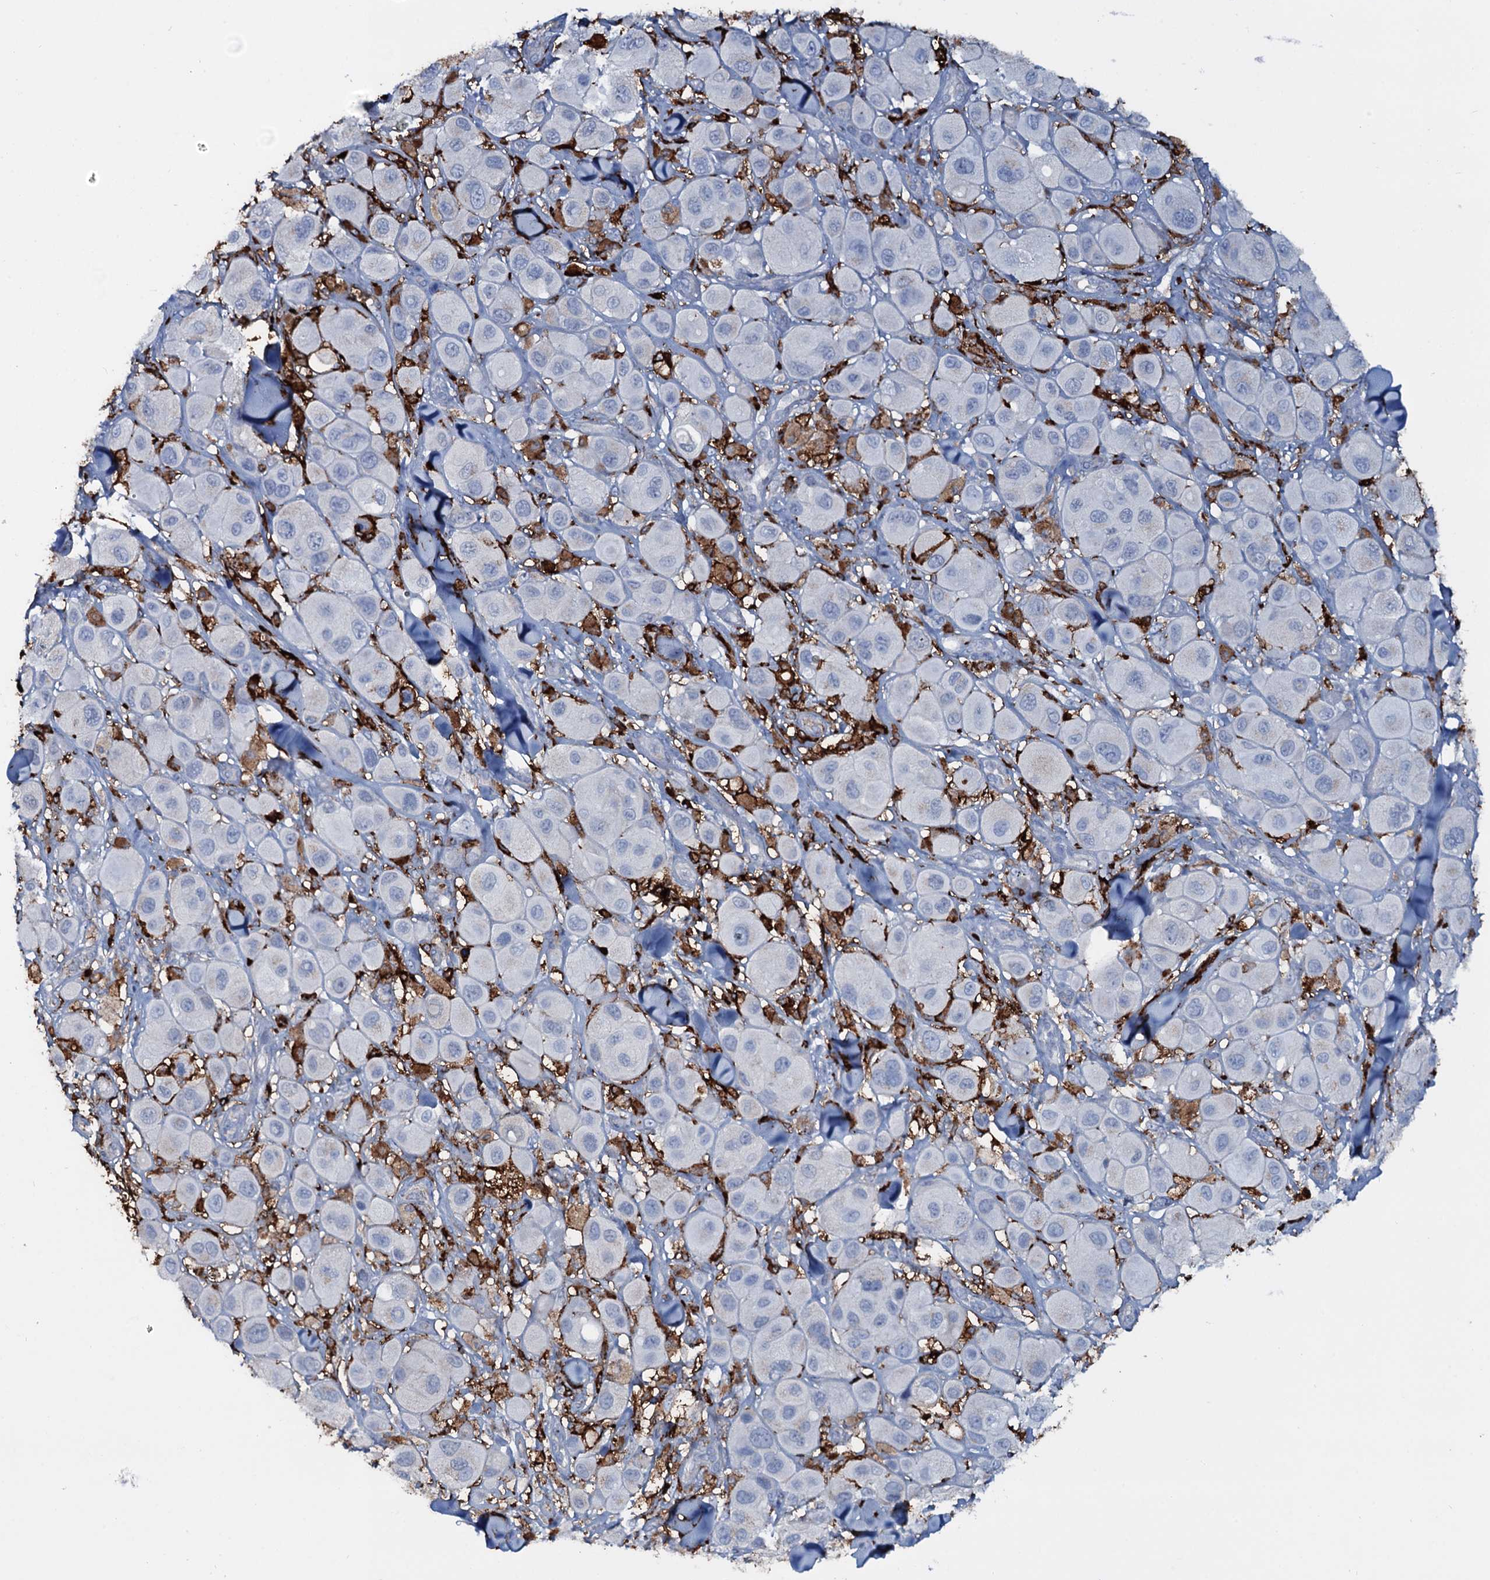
{"staining": {"intensity": "negative", "quantity": "none", "location": "none"}, "tissue": "melanoma", "cell_type": "Tumor cells", "image_type": "cancer", "snomed": [{"axis": "morphology", "description": "Malignant melanoma, Metastatic site"}, {"axis": "topography", "description": "Skin"}], "caption": "High power microscopy micrograph of an IHC photomicrograph of malignant melanoma (metastatic site), revealing no significant positivity in tumor cells. (DAB immunohistochemistry (IHC) with hematoxylin counter stain).", "gene": "OSBPL2", "patient": {"sex": "male", "age": 41}}